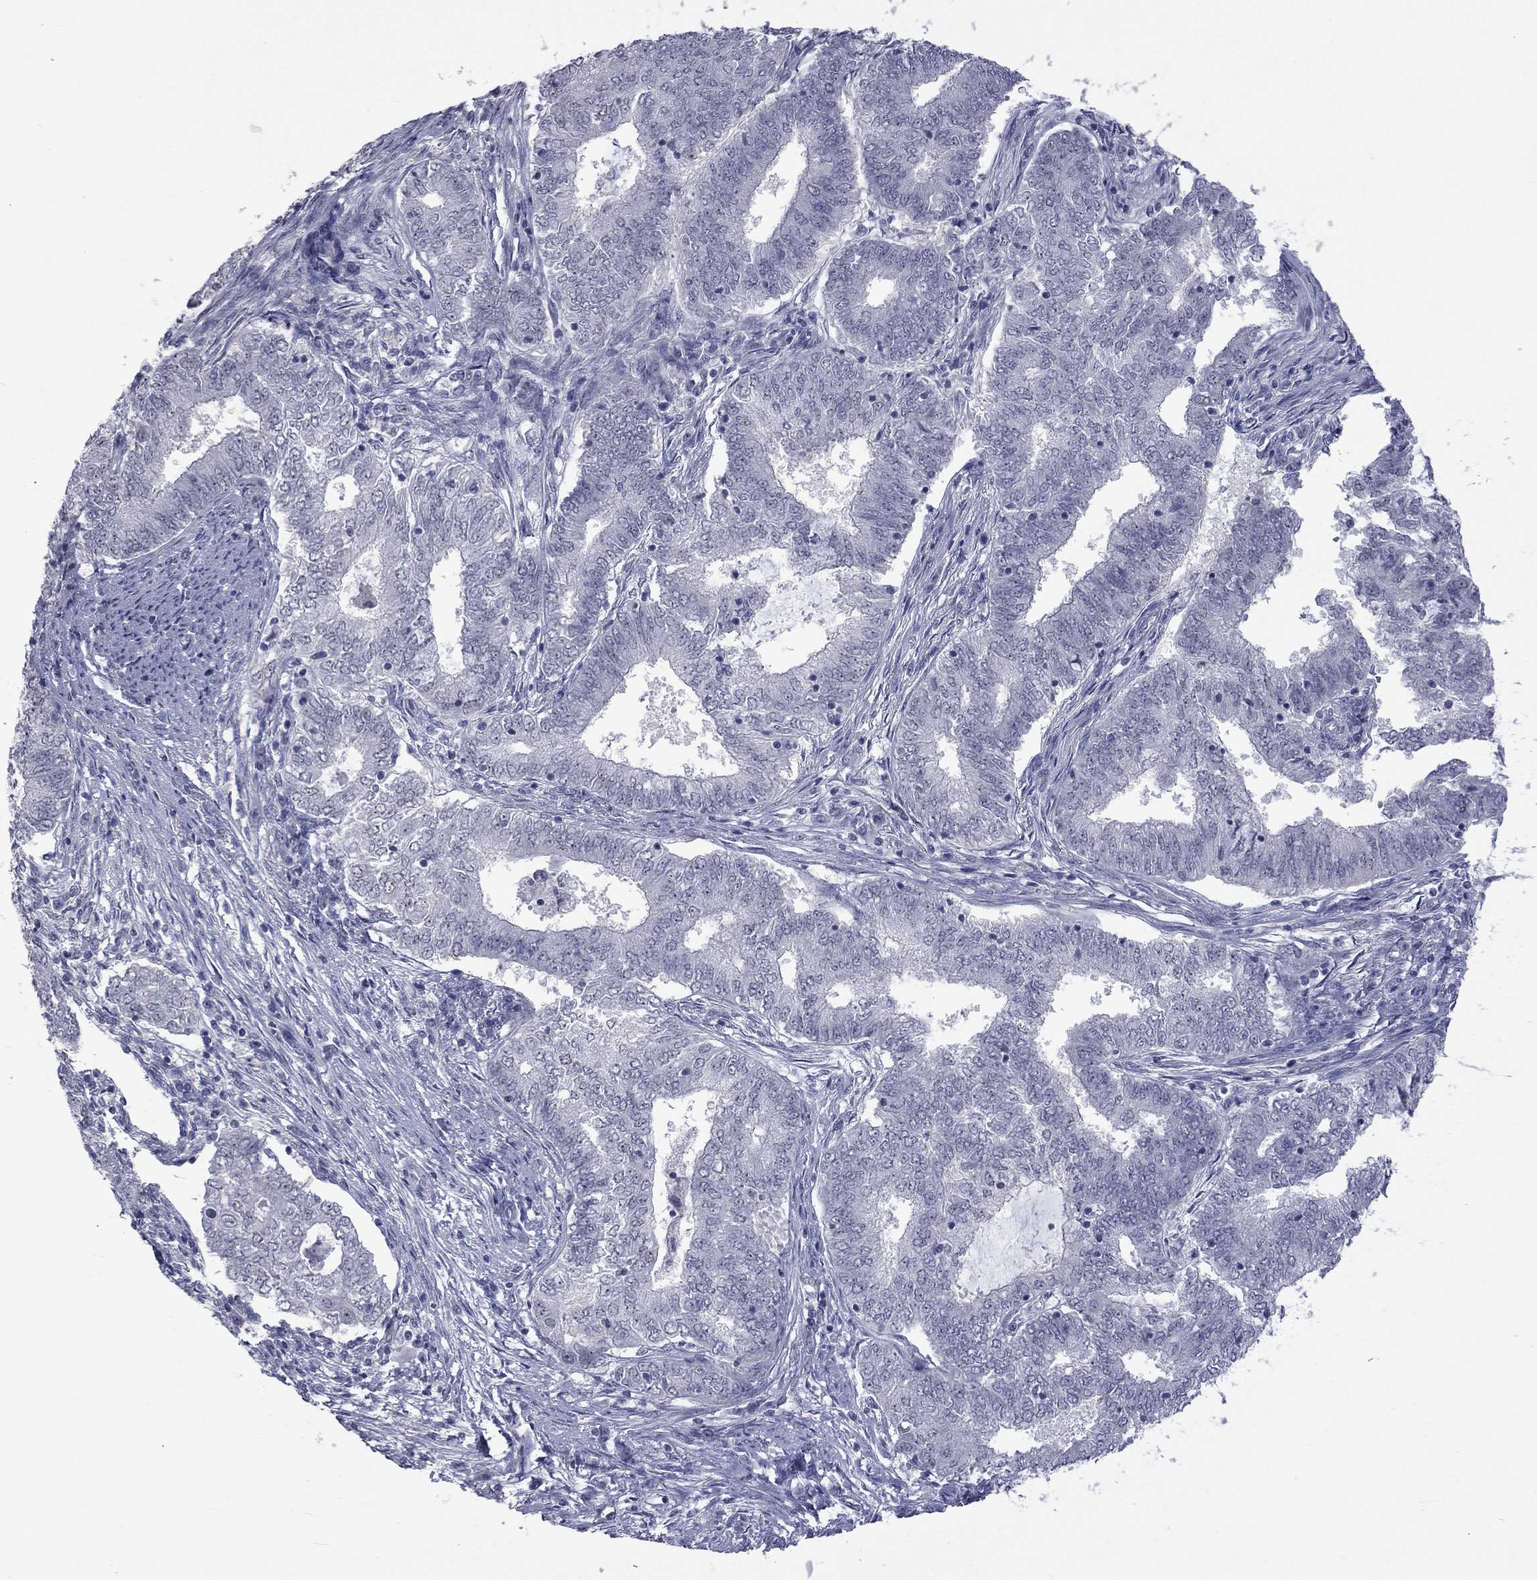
{"staining": {"intensity": "negative", "quantity": "none", "location": "none"}, "tissue": "endometrial cancer", "cell_type": "Tumor cells", "image_type": "cancer", "snomed": [{"axis": "morphology", "description": "Adenocarcinoma, NOS"}, {"axis": "topography", "description": "Endometrium"}], "caption": "Histopathology image shows no significant protein staining in tumor cells of endometrial cancer.", "gene": "GSG1L", "patient": {"sex": "female", "age": 62}}